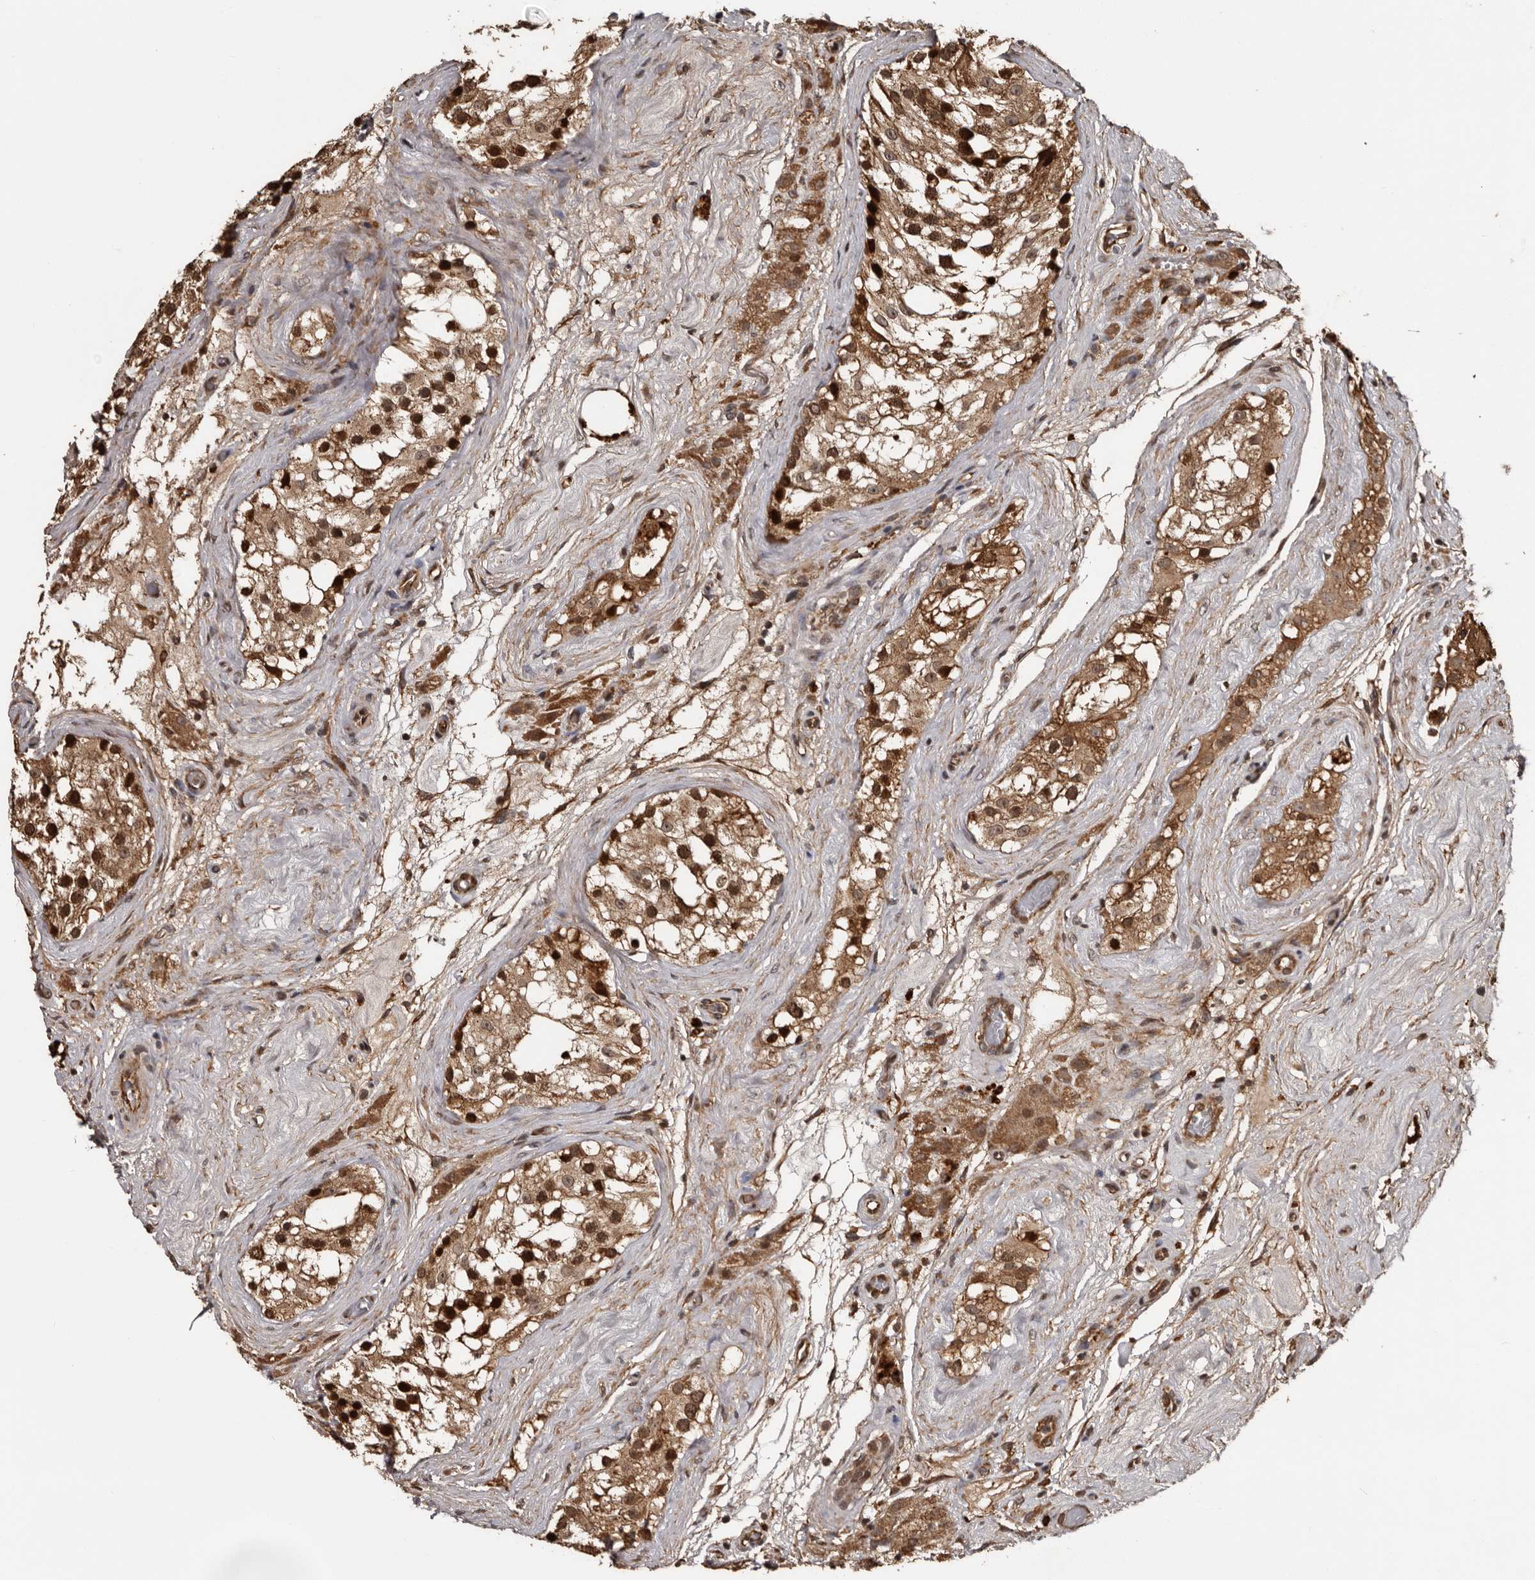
{"staining": {"intensity": "strong", "quantity": ">75%", "location": "cytoplasmic/membranous,nuclear"}, "tissue": "testis", "cell_type": "Cells in seminiferous ducts", "image_type": "normal", "snomed": [{"axis": "morphology", "description": "Normal tissue, NOS"}, {"axis": "morphology", "description": "Seminoma, NOS"}, {"axis": "topography", "description": "Testis"}], "caption": "IHC micrograph of unremarkable testis stained for a protein (brown), which reveals high levels of strong cytoplasmic/membranous,nuclear staining in approximately >75% of cells in seminiferous ducts.", "gene": "SERTAD4", "patient": {"sex": "male", "age": 71}}